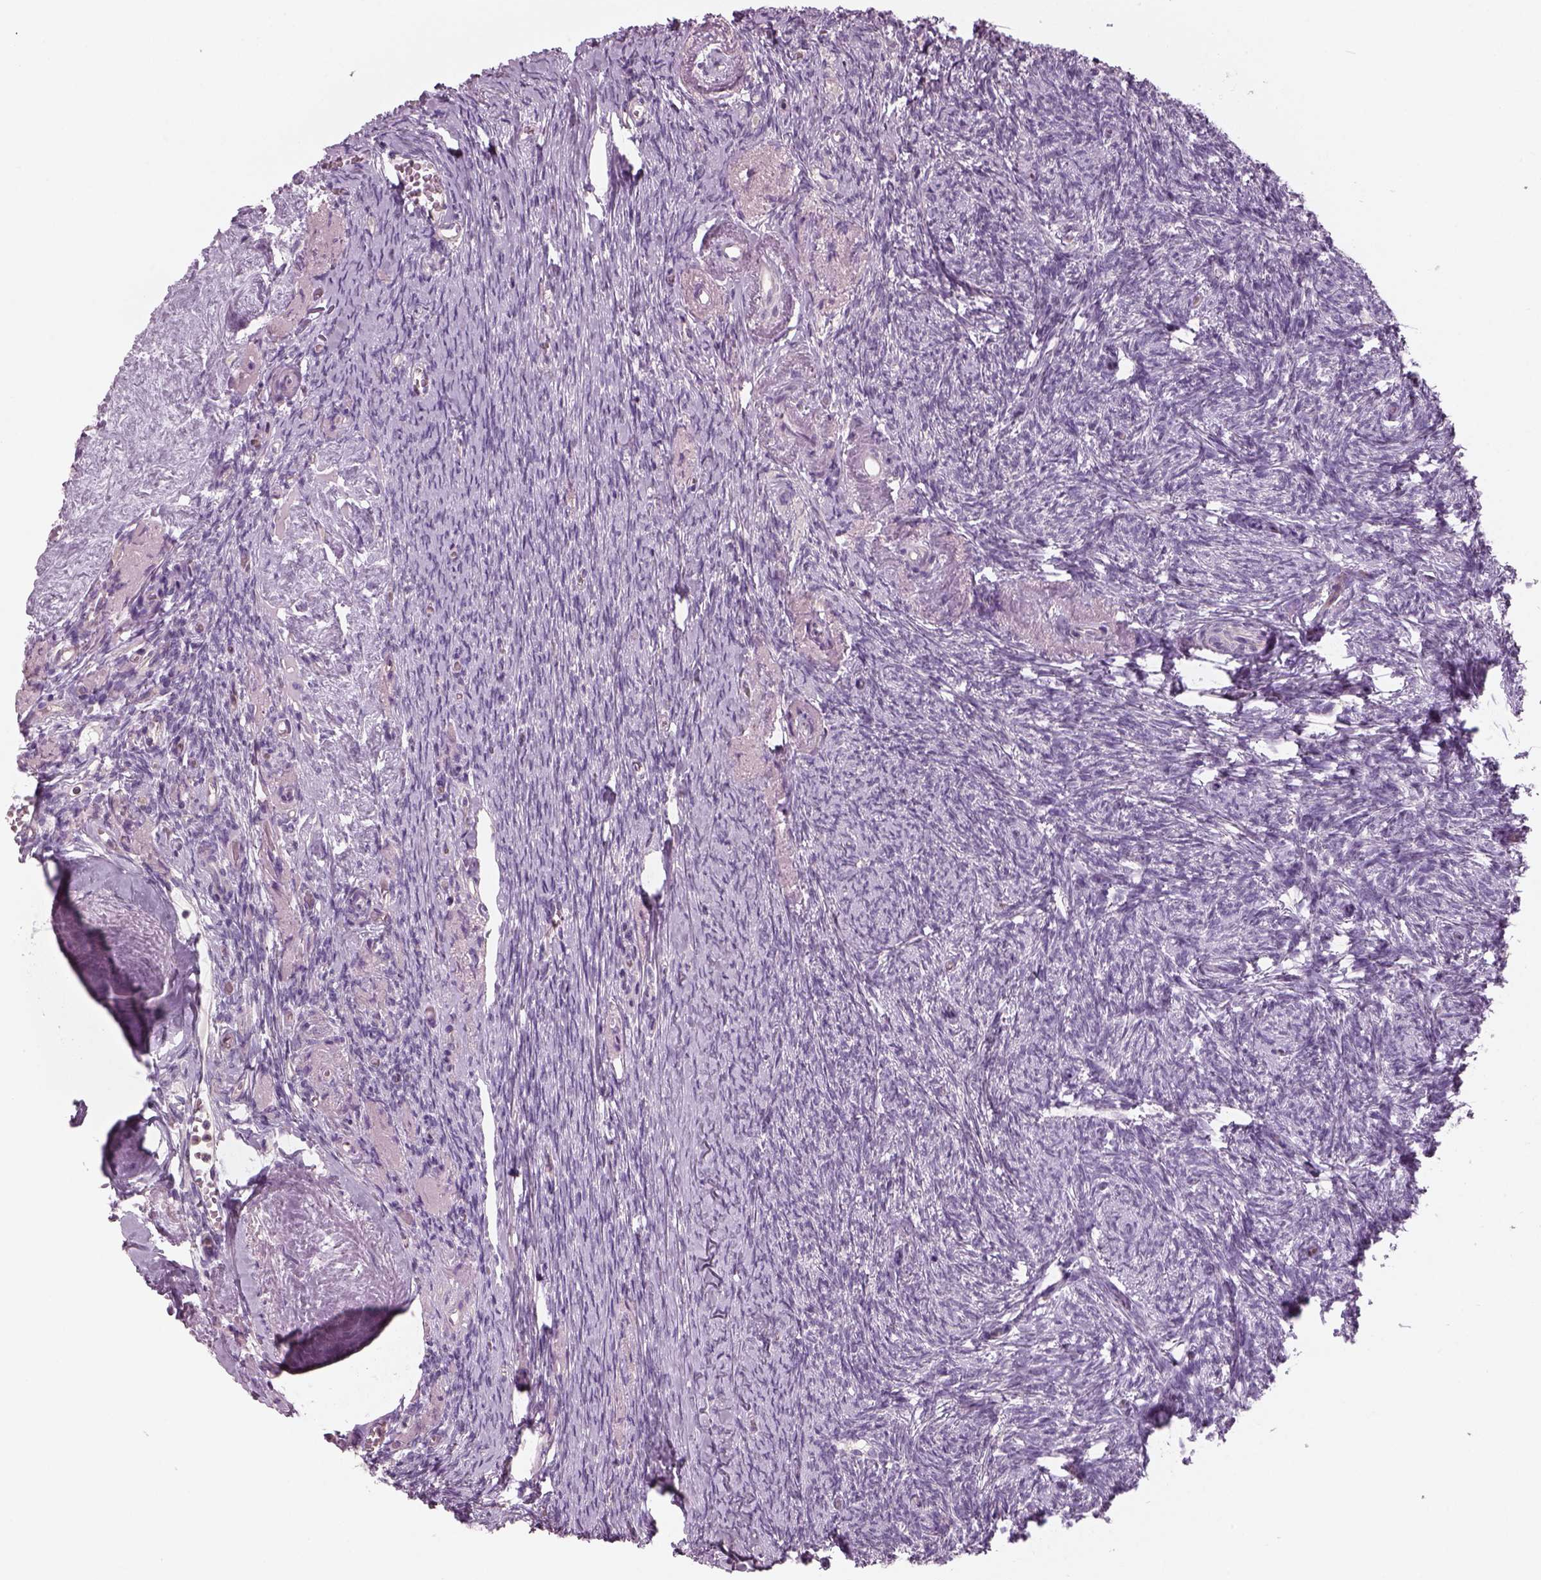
{"staining": {"intensity": "negative", "quantity": "none", "location": "none"}, "tissue": "ovary", "cell_type": "Follicle cells", "image_type": "normal", "snomed": [{"axis": "morphology", "description": "Normal tissue, NOS"}, {"axis": "topography", "description": "Ovary"}], "caption": "Follicle cells show no significant protein staining in unremarkable ovary. (Brightfield microscopy of DAB IHC at high magnification).", "gene": "SLC1A7", "patient": {"sex": "female", "age": 72}}